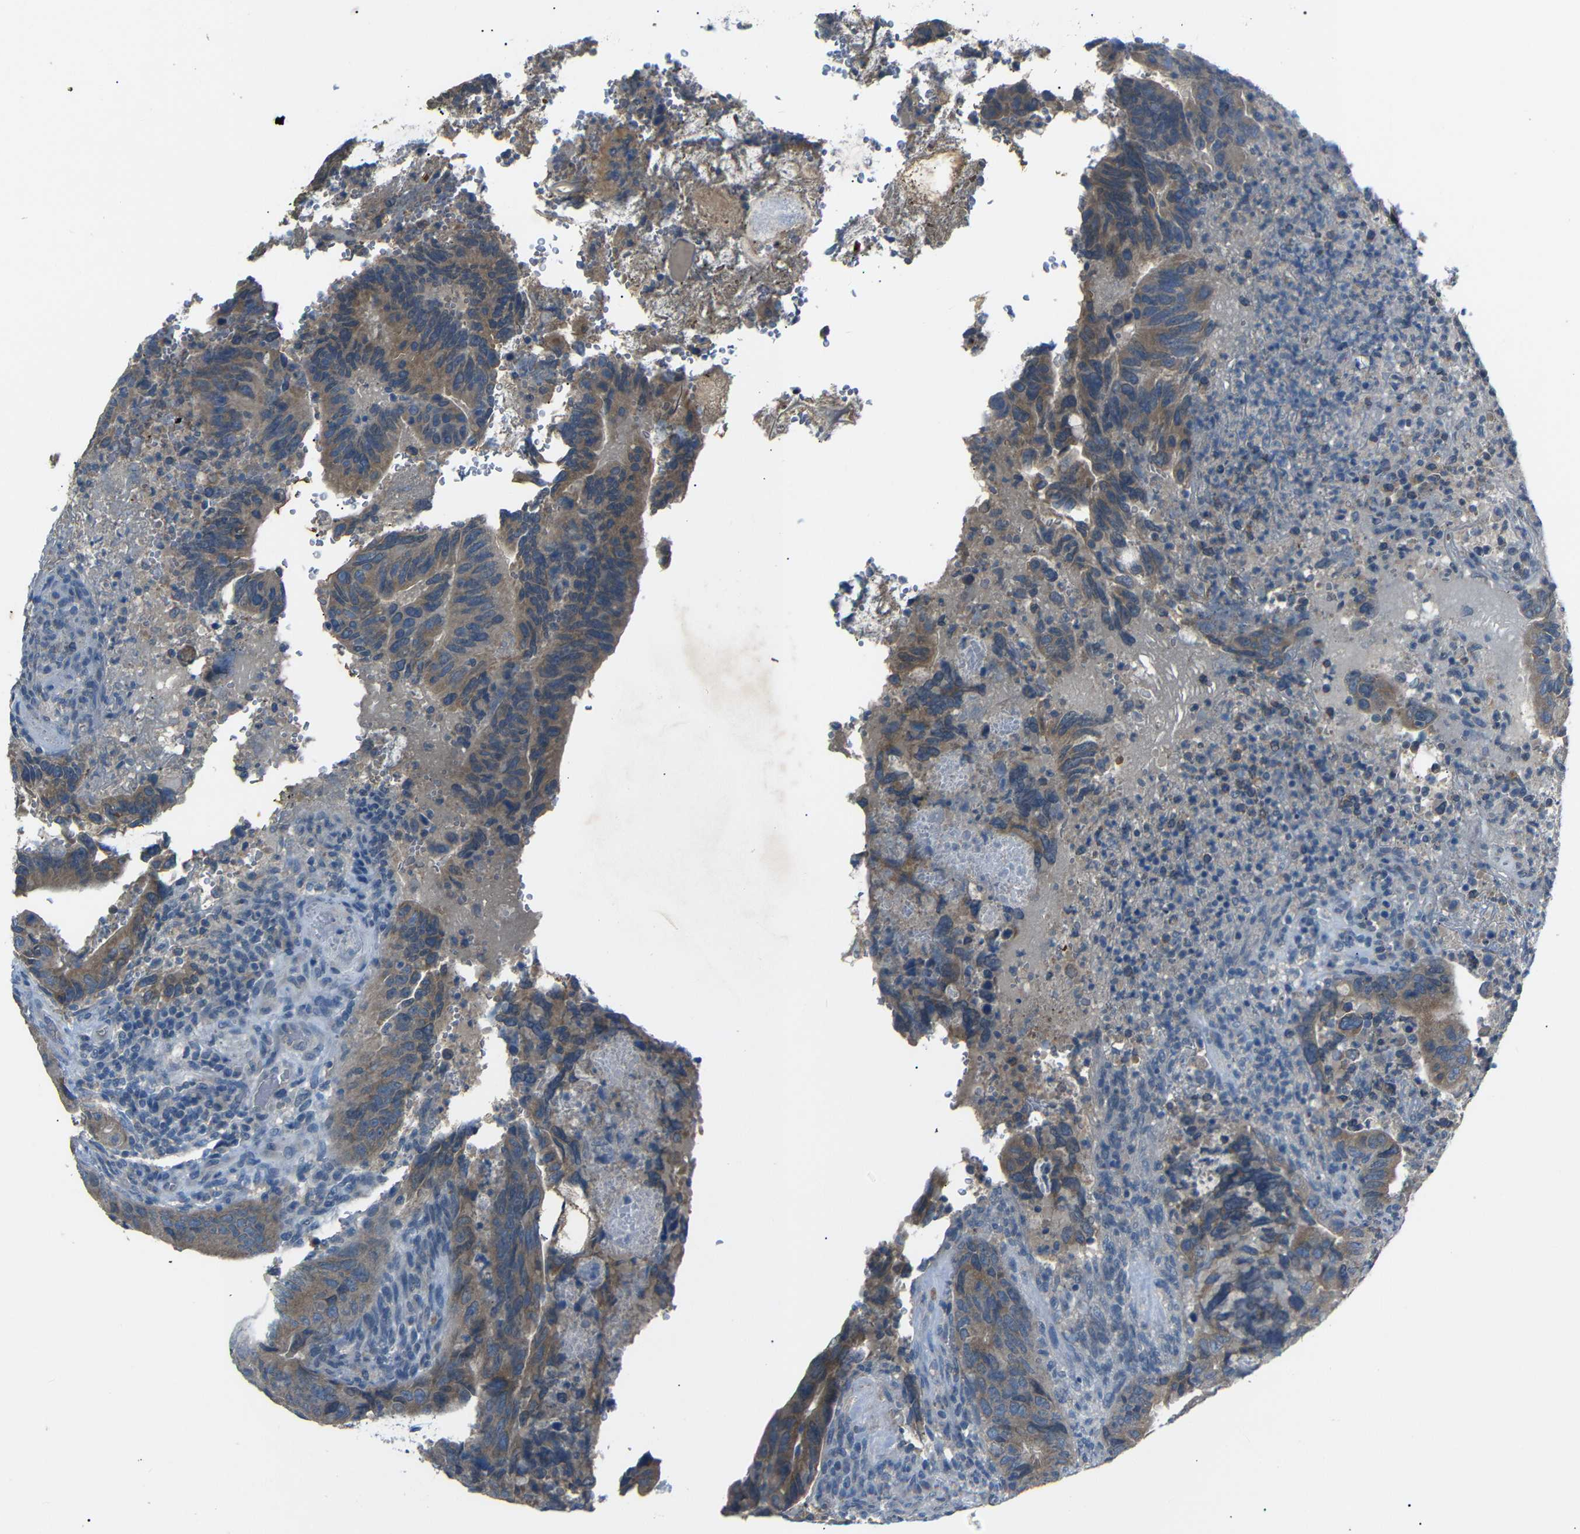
{"staining": {"intensity": "moderate", "quantity": ">75%", "location": "cytoplasmic/membranous"}, "tissue": "colorectal cancer", "cell_type": "Tumor cells", "image_type": "cancer", "snomed": [{"axis": "morphology", "description": "Normal tissue, NOS"}, {"axis": "morphology", "description": "Adenocarcinoma, NOS"}, {"axis": "topography", "description": "Colon"}], "caption": "DAB (3,3'-diaminobenzidine) immunohistochemical staining of human adenocarcinoma (colorectal) exhibits moderate cytoplasmic/membranous protein expression in about >75% of tumor cells.", "gene": "C6orf89", "patient": {"sex": "male", "age": 56}}